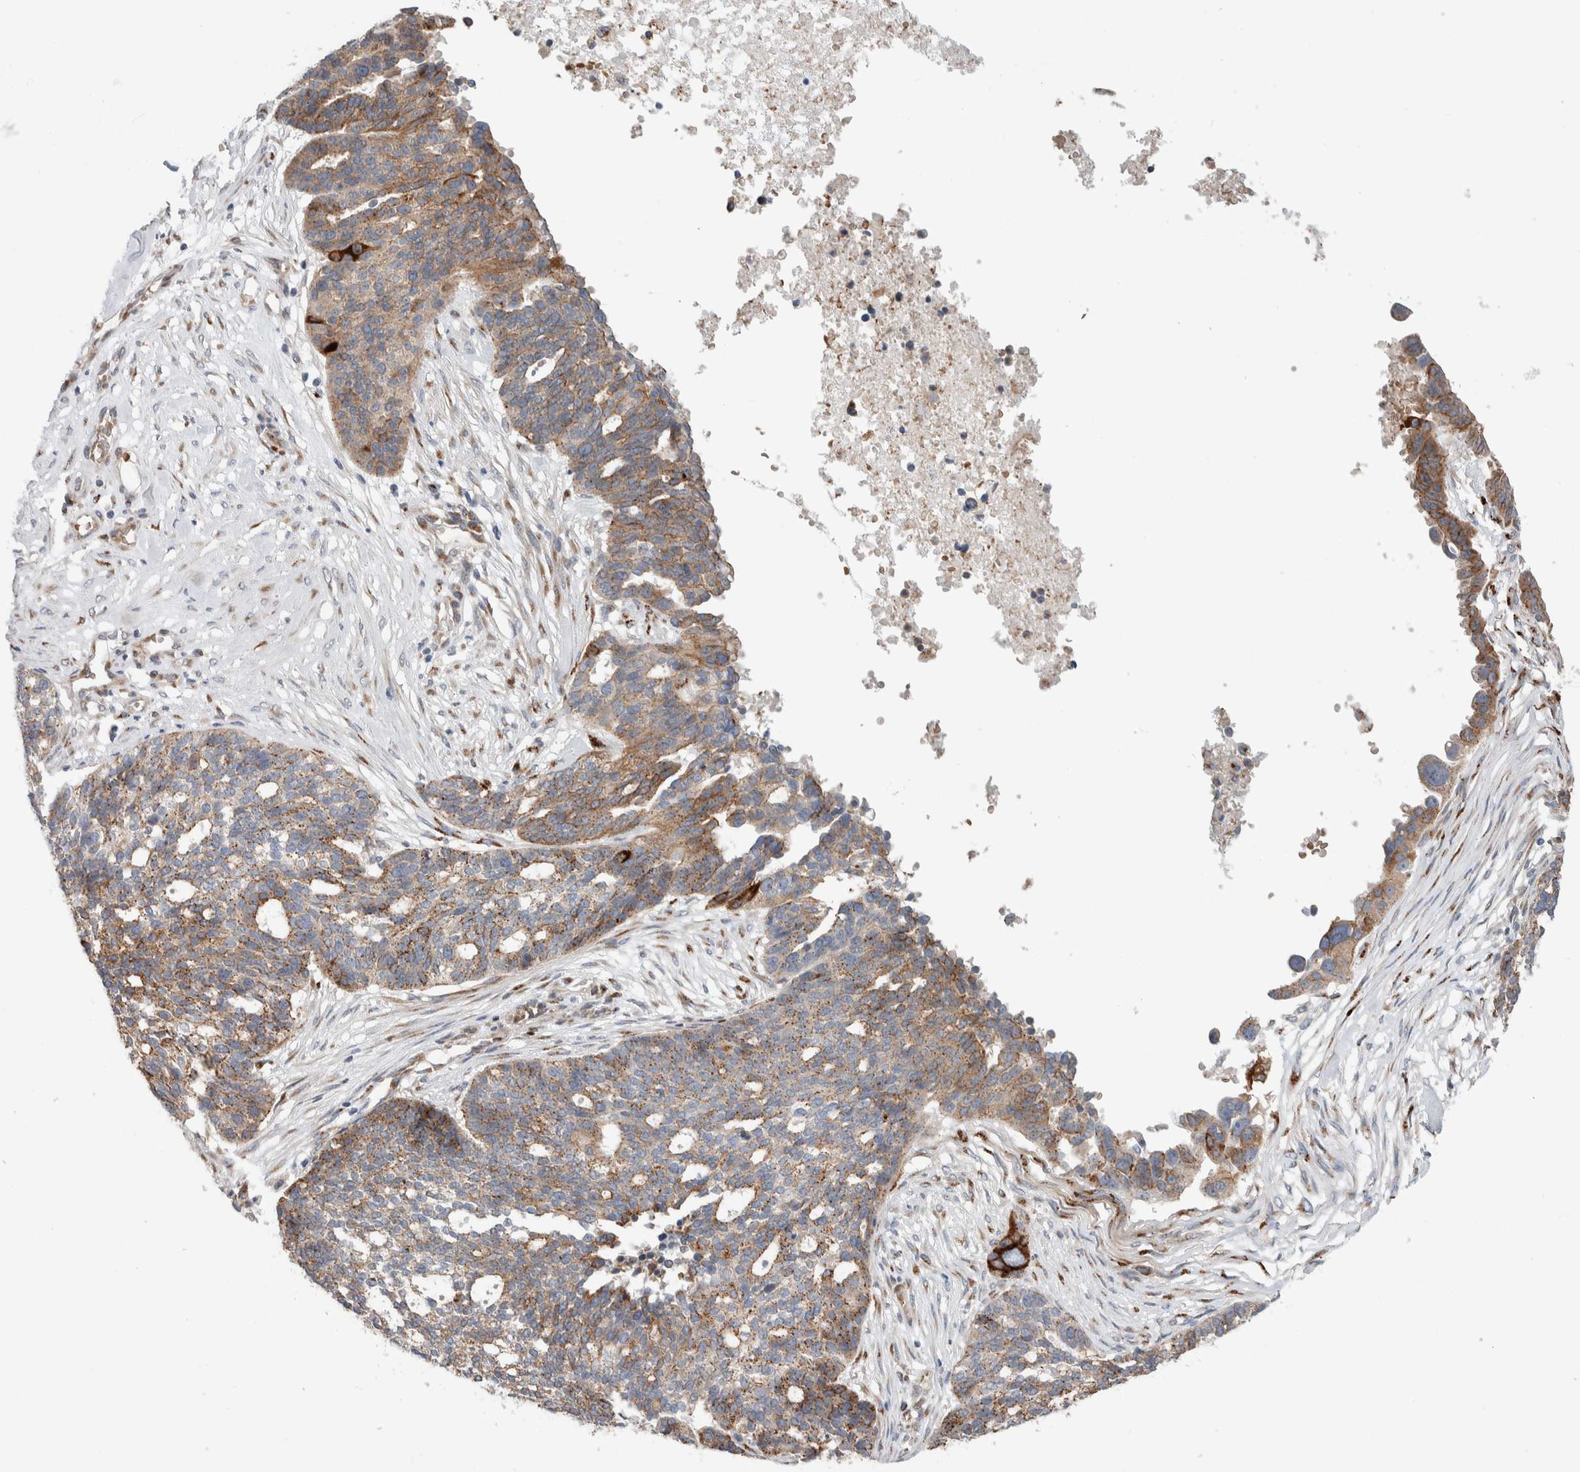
{"staining": {"intensity": "moderate", "quantity": ">75%", "location": "cytoplasmic/membranous"}, "tissue": "ovarian cancer", "cell_type": "Tumor cells", "image_type": "cancer", "snomed": [{"axis": "morphology", "description": "Cystadenocarcinoma, serous, NOS"}, {"axis": "topography", "description": "Ovary"}], "caption": "Moderate cytoplasmic/membranous expression for a protein is identified in approximately >75% of tumor cells of ovarian cancer (serous cystadenocarcinoma) using immunohistochemistry (IHC).", "gene": "SLC38A10", "patient": {"sex": "female", "age": 59}}